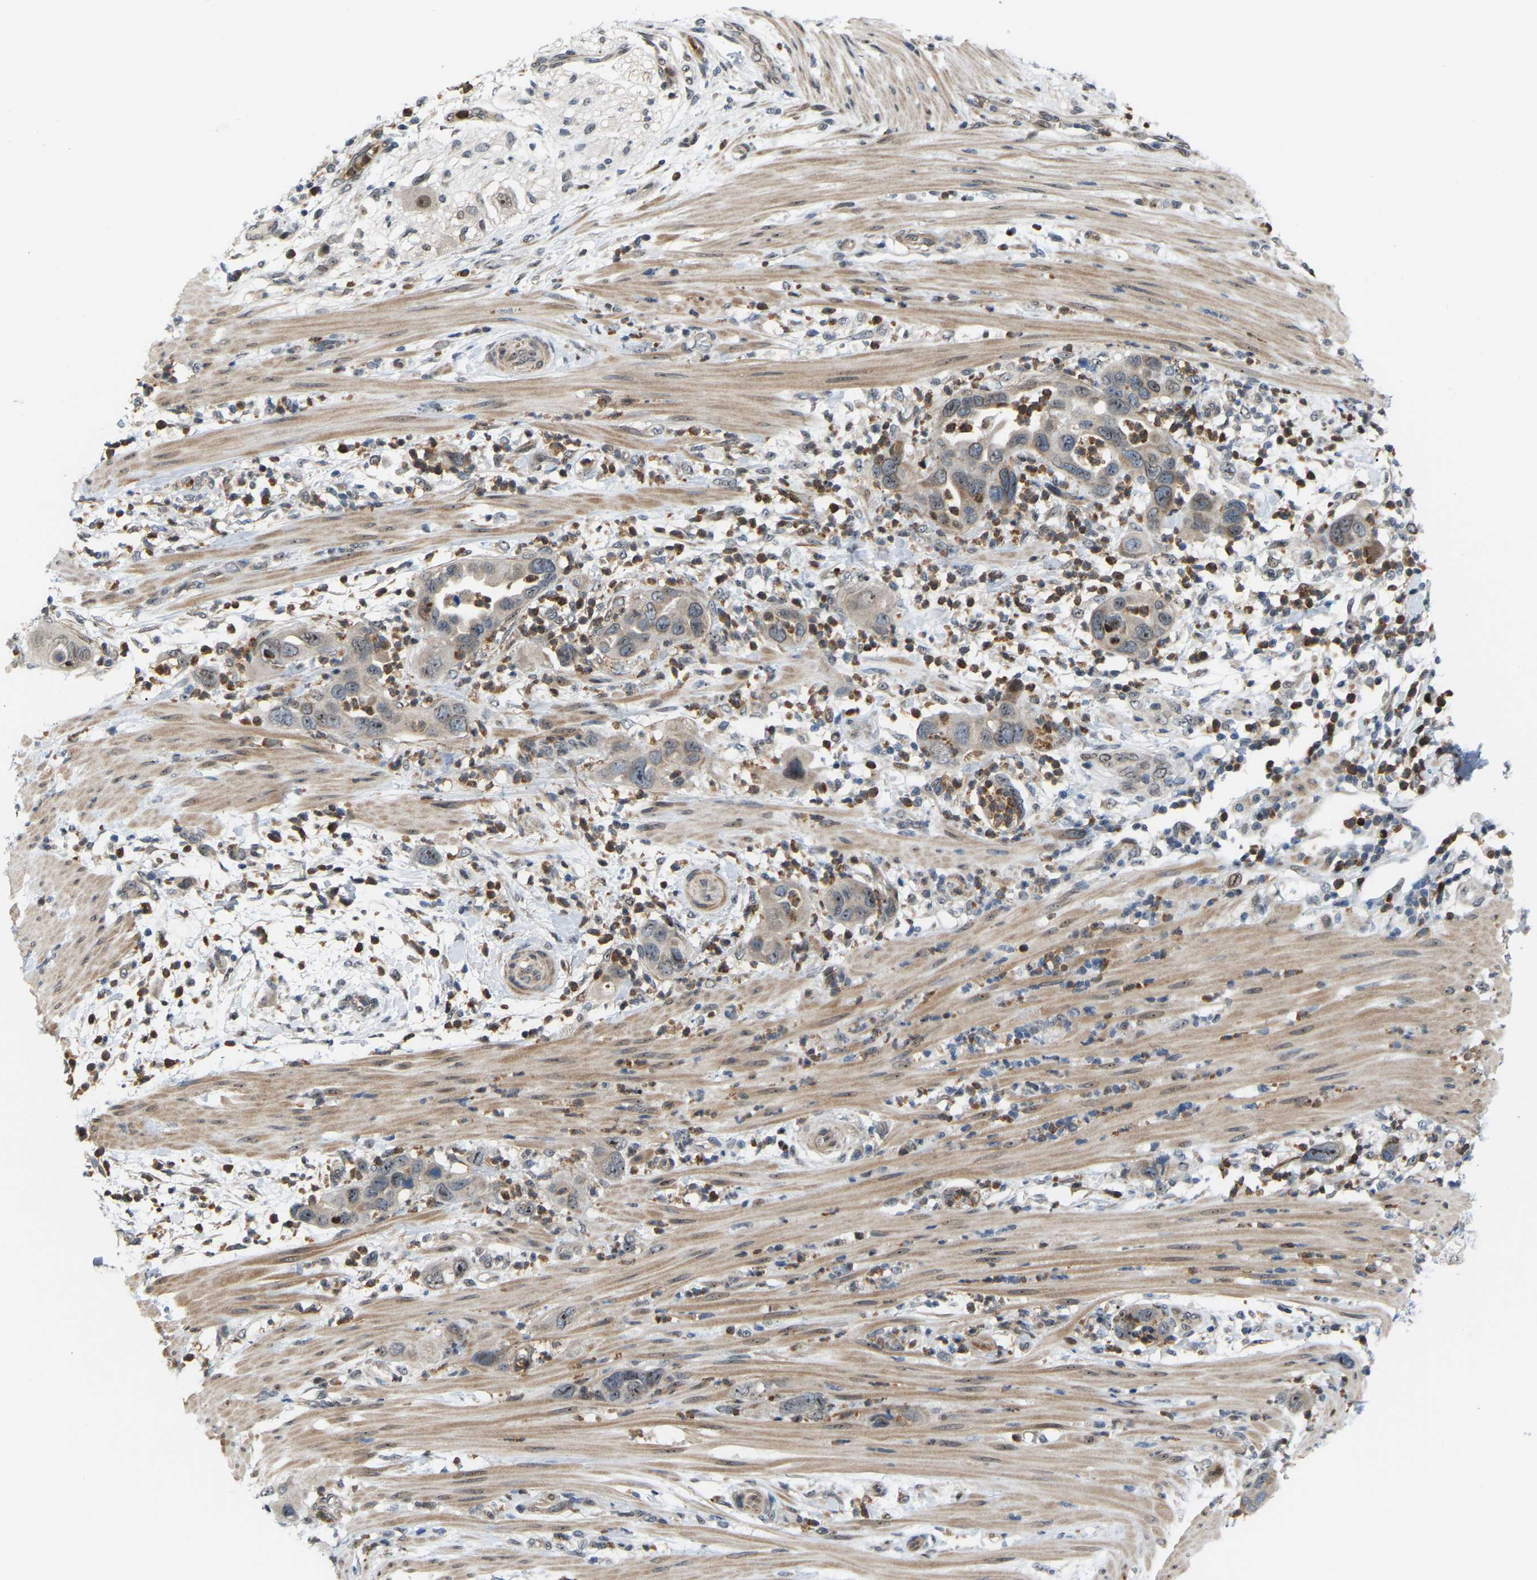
{"staining": {"intensity": "weak", "quantity": "<25%", "location": "nuclear"}, "tissue": "pancreatic cancer", "cell_type": "Tumor cells", "image_type": "cancer", "snomed": [{"axis": "morphology", "description": "Adenocarcinoma, NOS"}, {"axis": "topography", "description": "Pancreas"}], "caption": "High power microscopy micrograph of an immunohistochemistry histopathology image of pancreatic cancer, revealing no significant expression in tumor cells.", "gene": "CROT", "patient": {"sex": "female", "age": 71}}